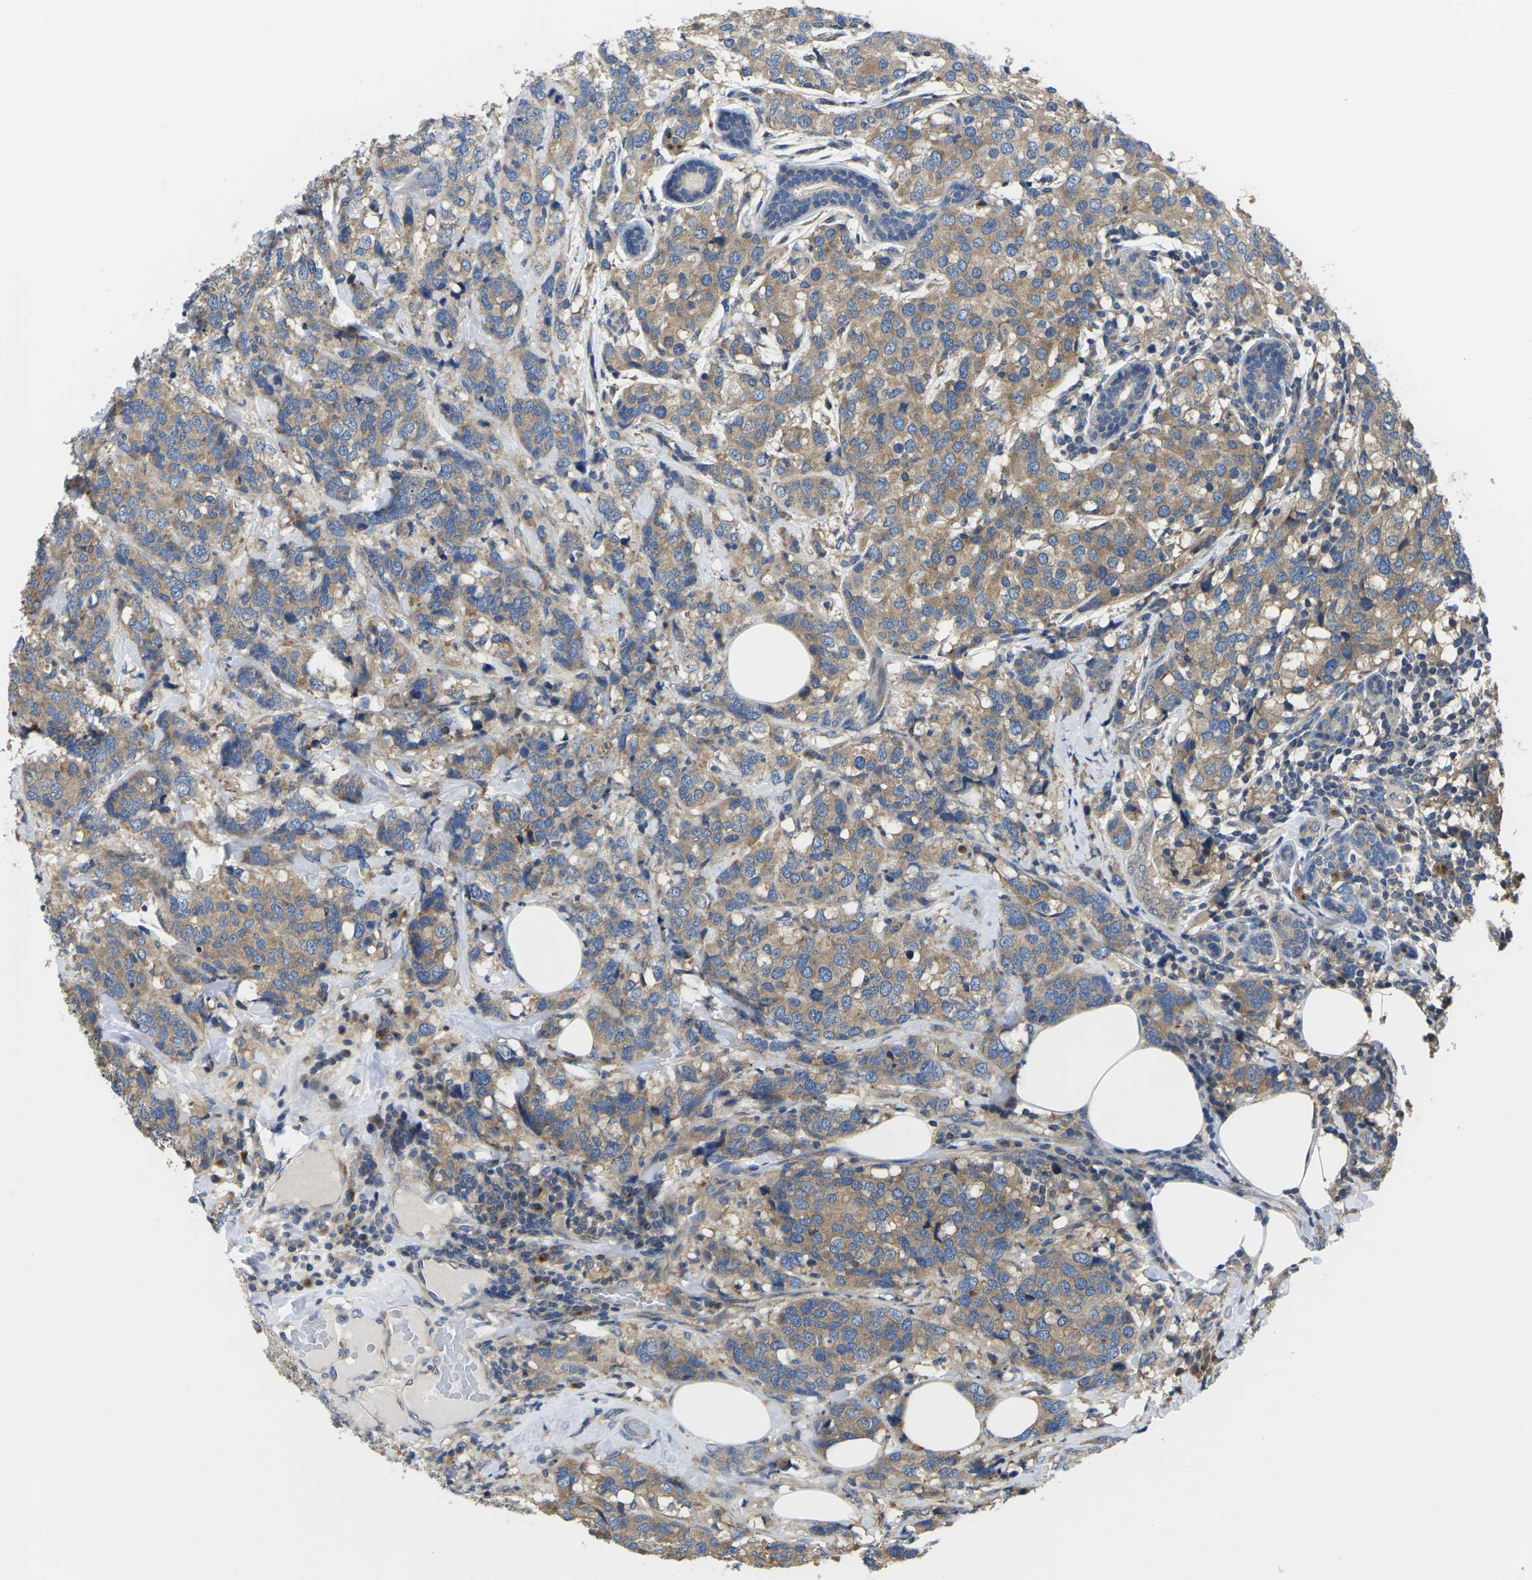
{"staining": {"intensity": "moderate", "quantity": ">75%", "location": "cytoplasmic/membranous"}, "tissue": "breast cancer", "cell_type": "Tumor cells", "image_type": "cancer", "snomed": [{"axis": "morphology", "description": "Lobular carcinoma"}, {"axis": "topography", "description": "Breast"}], "caption": "An immunohistochemistry image of tumor tissue is shown. Protein staining in brown labels moderate cytoplasmic/membranous positivity in breast lobular carcinoma within tumor cells.", "gene": "TMCC2", "patient": {"sex": "female", "age": 59}}